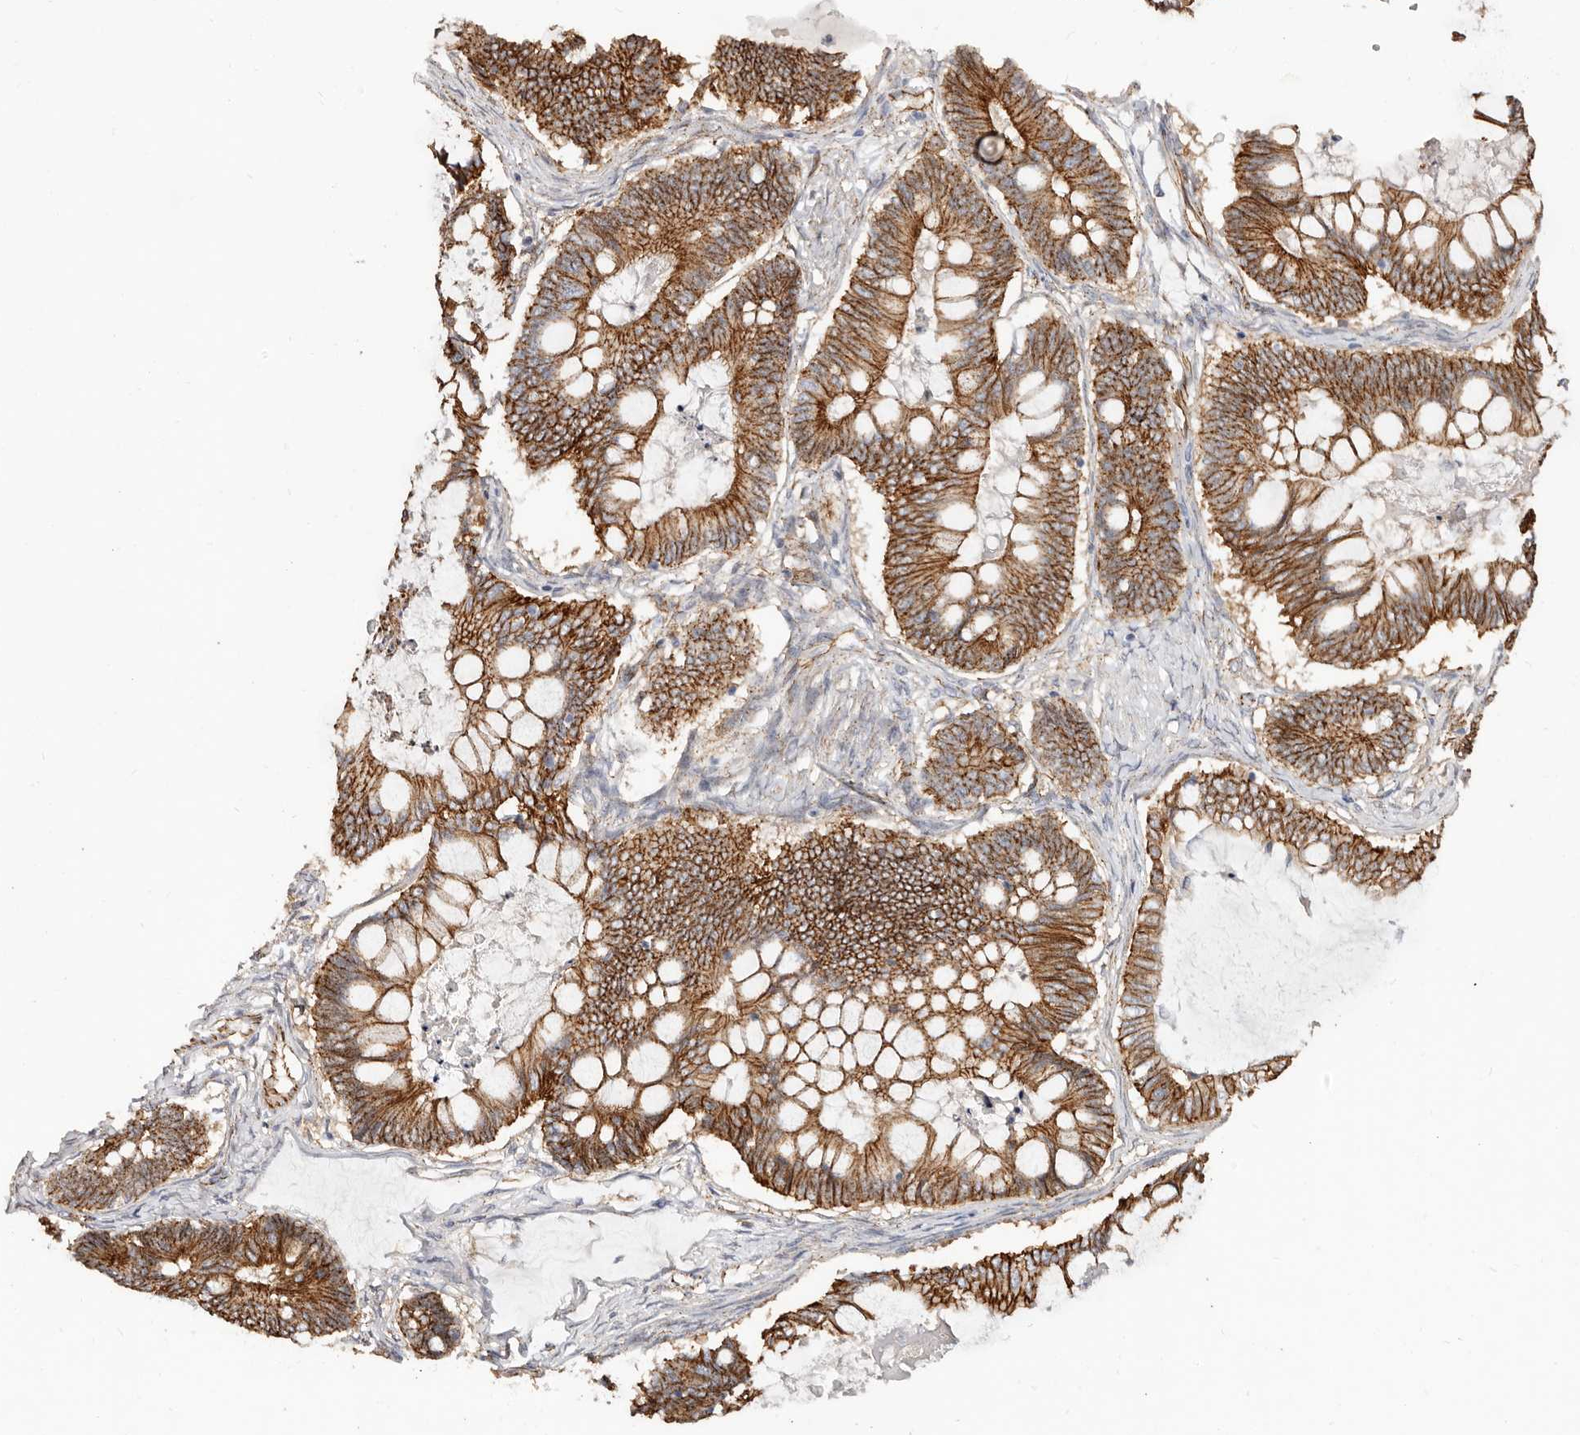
{"staining": {"intensity": "strong", "quantity": ">75%", "location": "cytoplasmic/membranous"}, "tissue": "ovarian cancer", "cell_type": "Tumor cells", "image_type": "cancer", "snomed": [{"axis": "morphology", "description": "Cystadenocarcinoma, mucinous, NOS"}, {"axis": "topography", "description": "Ovary"}], "caption": "Immunohistochemistry (IHC) photomicrograph of neoplastic tissue: ovarian cancer stained using IHC displays high levels of strong protein expression localized specifically in the cytoplasmic/membranous of tumor cells, appearing as a cytoplasmic/membranous brown color.", "gene": "CTNNB1", "patient": {"sex": "female", "age": 61}}